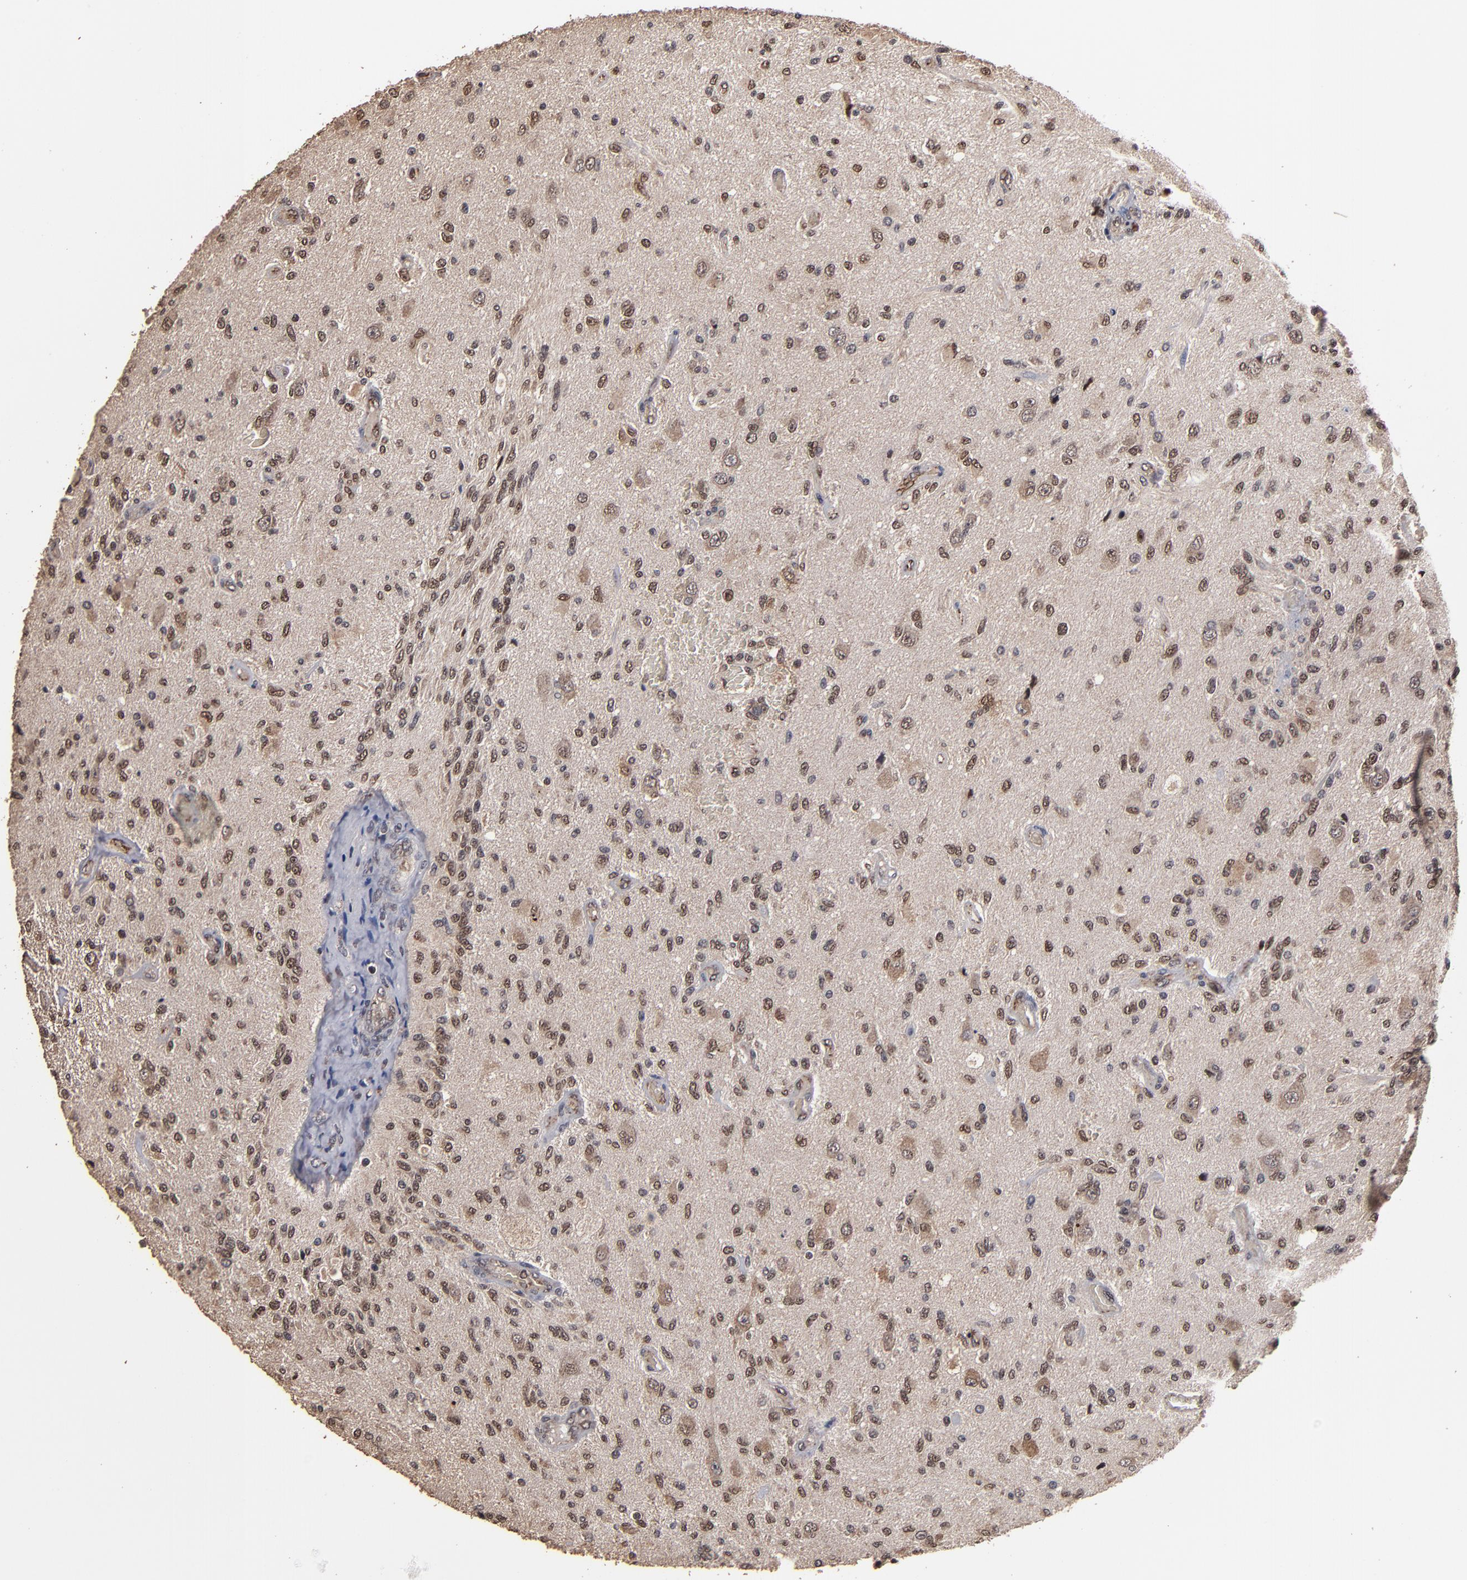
{"staining": {"intensity": "weak", "quantity": ">75%", "location": "cytoplasmic/membranous,nuclear"}, "tissue": "glioma", "cell_type": "Tumor cells", "image_type": "cancer", "snomed": [{"axis": "morphology", "description": "Normal tissue, NOS"}, {"axis": "morphology", "description": "Glioma, malignant, High grade"}, {"axis": "topography", "description": "Cerebral cortex"}], "caption": "High-power microscopy captured an immunohistochemistry (IHC) histopathology image of glioma, revealing weak cytoplasmic/membranous and nuclear expression in about >75% of tumor cells.", "gene": "NXF2B", "patient": {"sex": "male", "age": 77}}